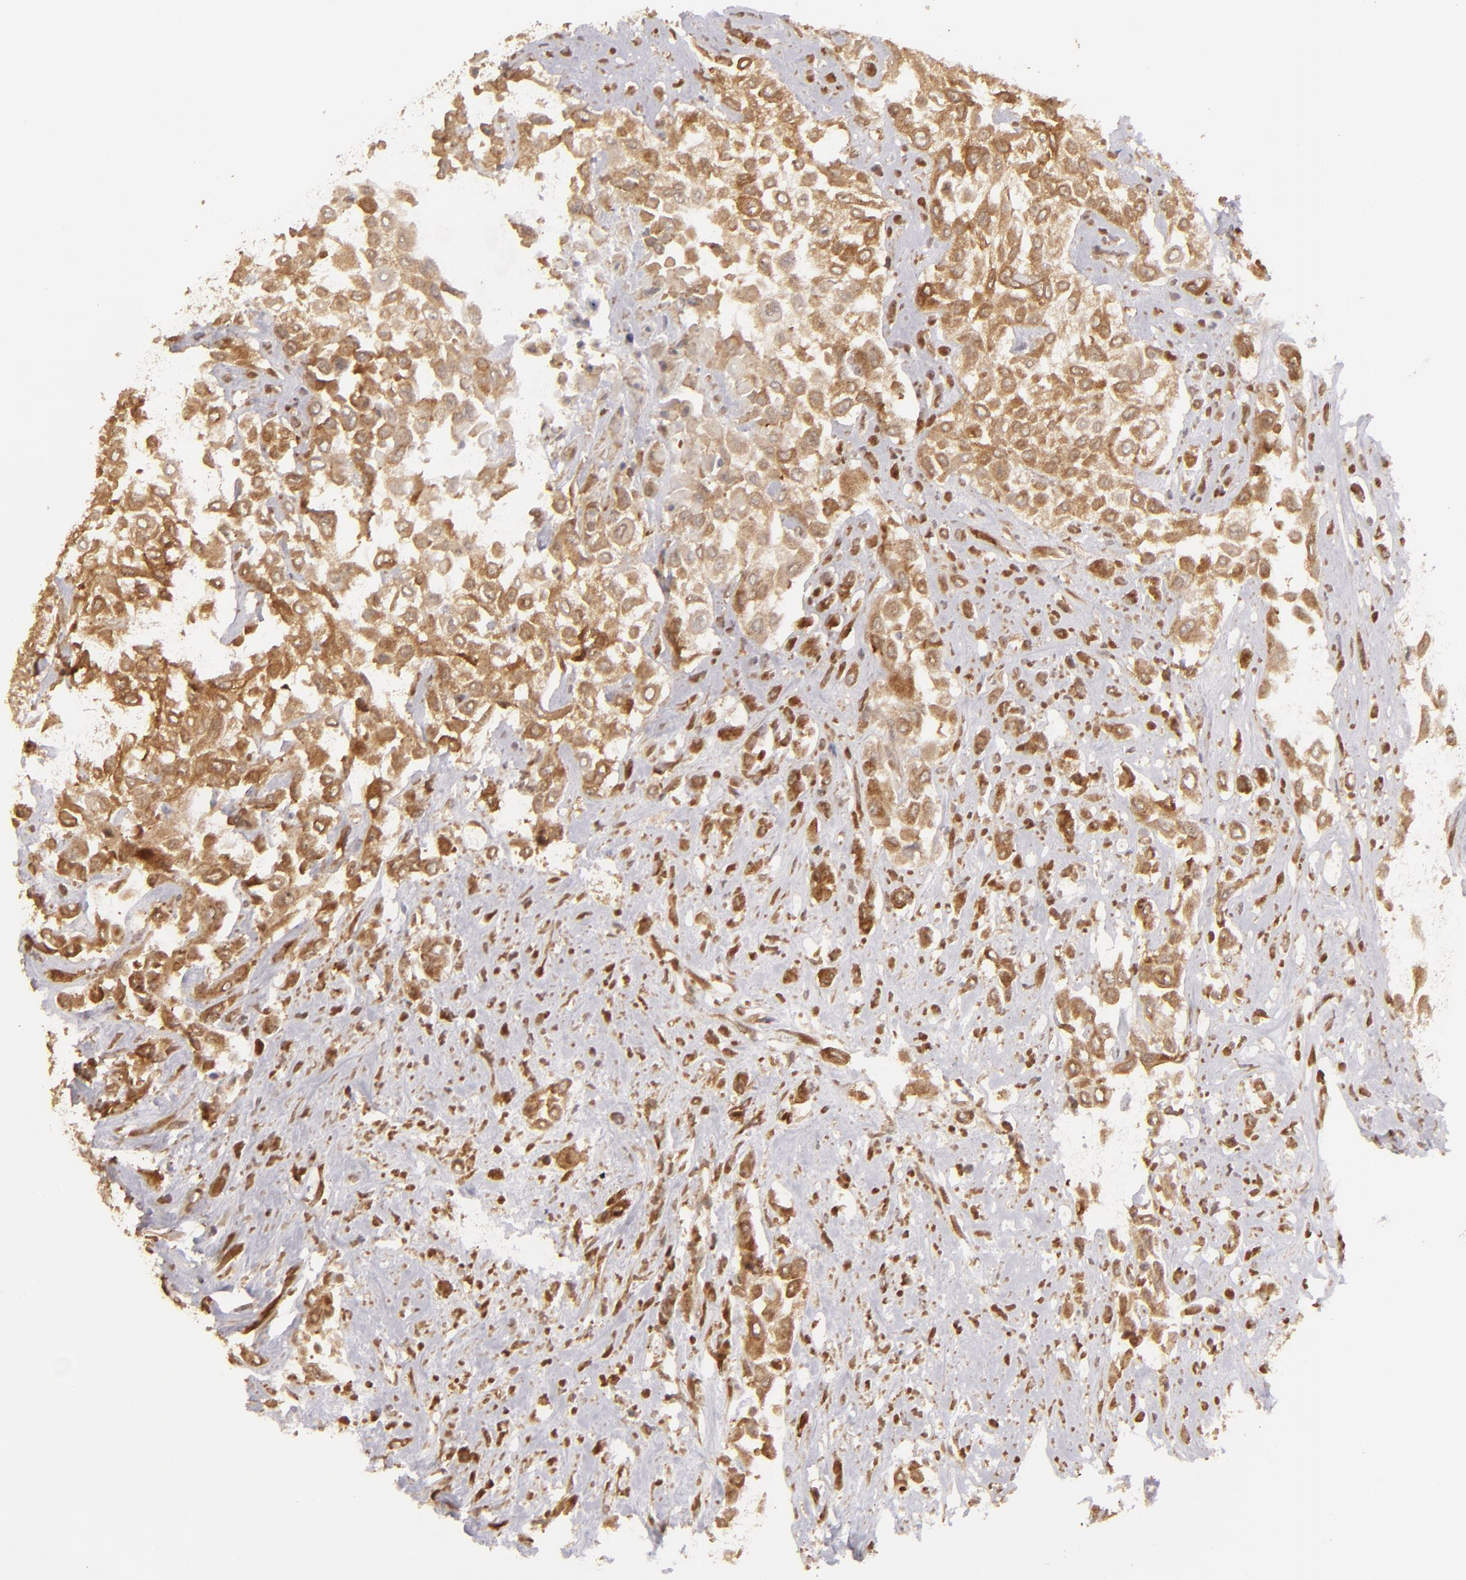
{"staining": {"intensity": "moderate", "quantity": ">75%", "location": "cytoplasmic/membranous"}, "tissue": "urothelial cancer", "cell_type": "Tumor cells", "image_type": "cancer", "snomed": [{"axis": "morphology", "description": "Urothelial carcinoma, High grade"}, {"axis": "topography", "description": "Urinary bladder"}], "caption": "A photomicrograph of urothelial cancer stained for a protein shows moderate cytoplasmic/membranous brown staining in tumor cells.", "gene": "MAPK3", "patient": {"sex": "male", "age": 57}}